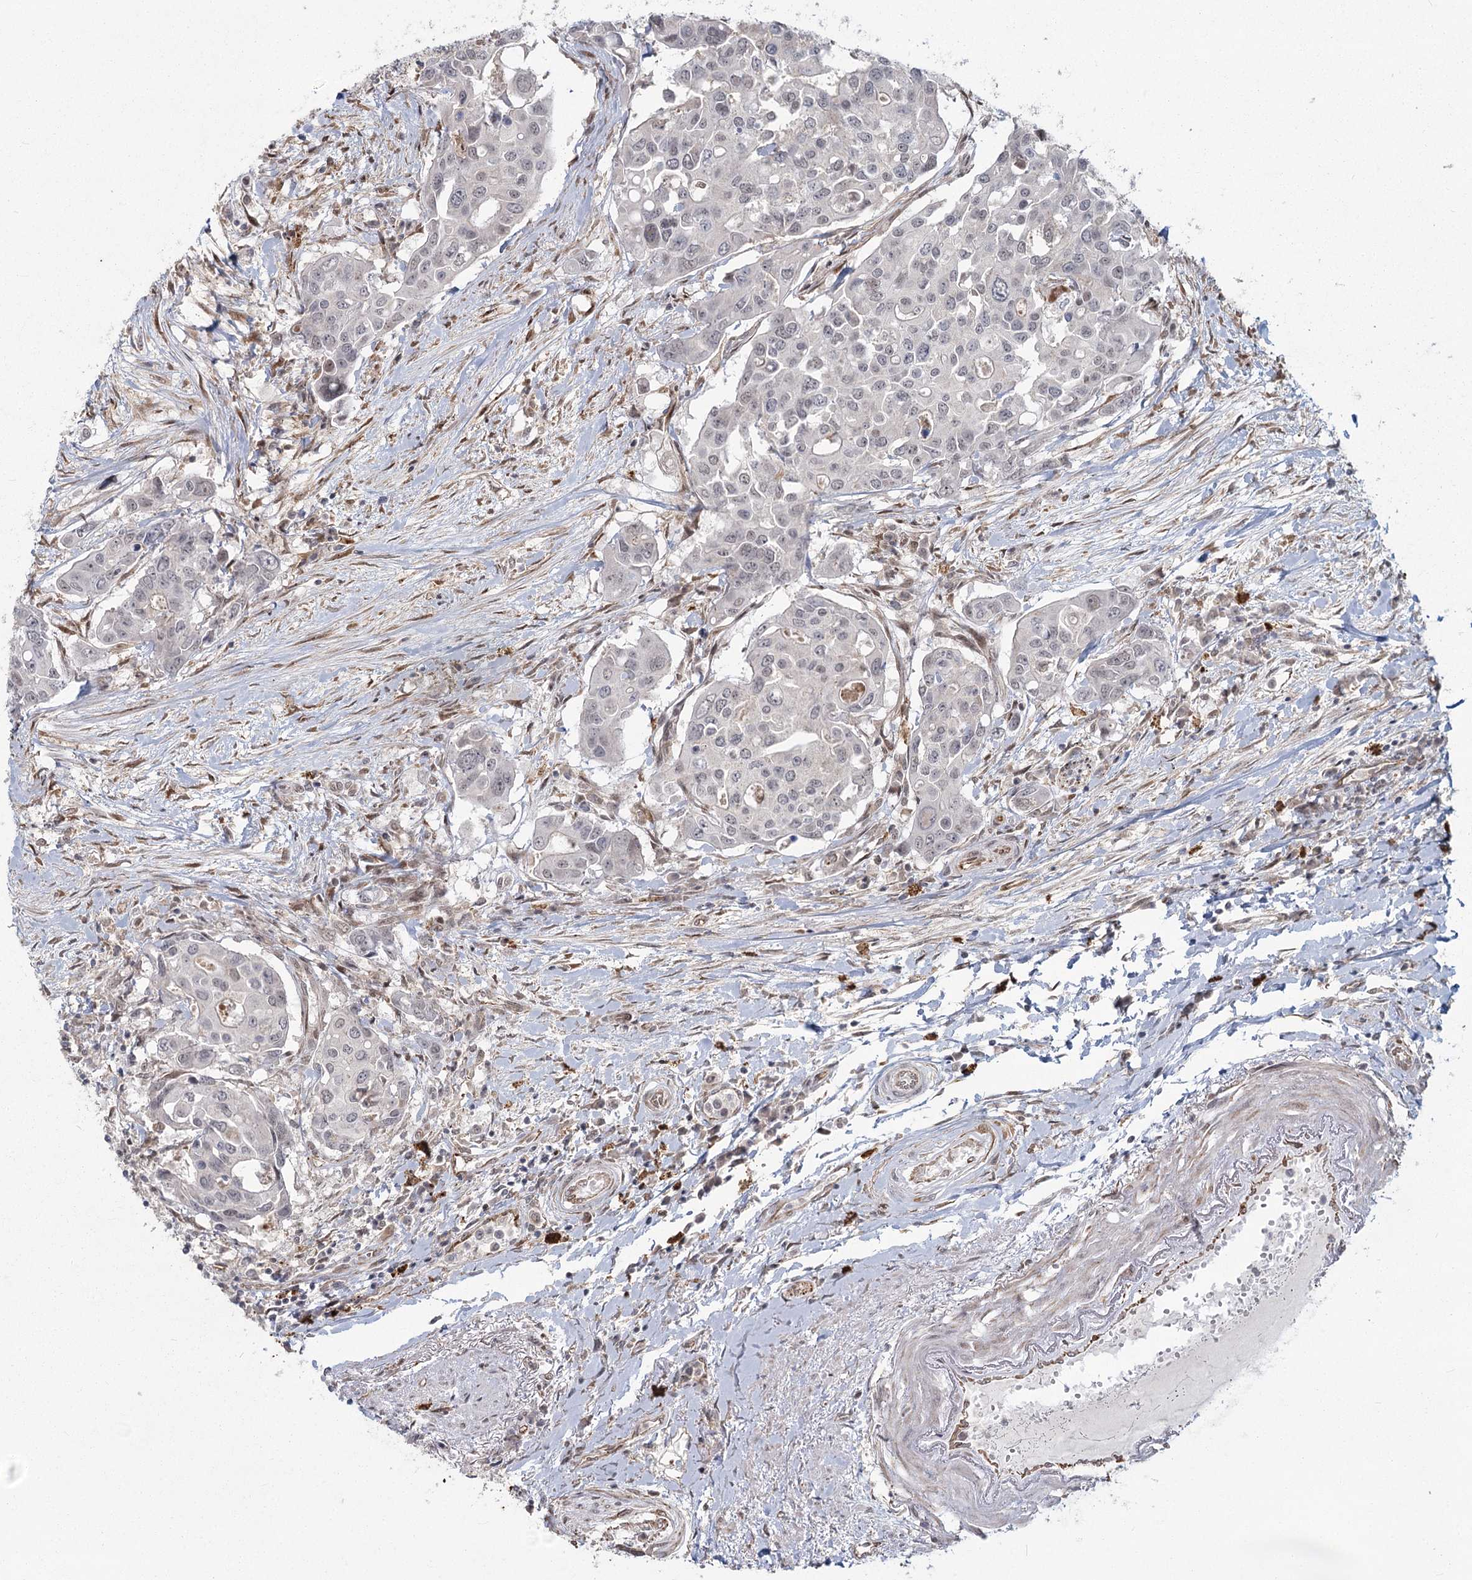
{"staining": {"intensity": "negative", "quantity": "none", "location": "none"}, "tissue": "colorectal cancer", "cell_type": "Tumor cells", "image_type": "cancer", "snomed": [{"axis": "morphology", "description": "Adenocarcinoma, NOS"}, {"axis": "topography", "description": "Colon"}], "caption": "High power microscopy image of an IHC micrograph of colorectal cancer, revealing no significant positivity in tumor cells. (IHC, brightfield microscopy, high magnification).", "gene": "AP2M1", "patient": {"sex": "male", "age": 77}}